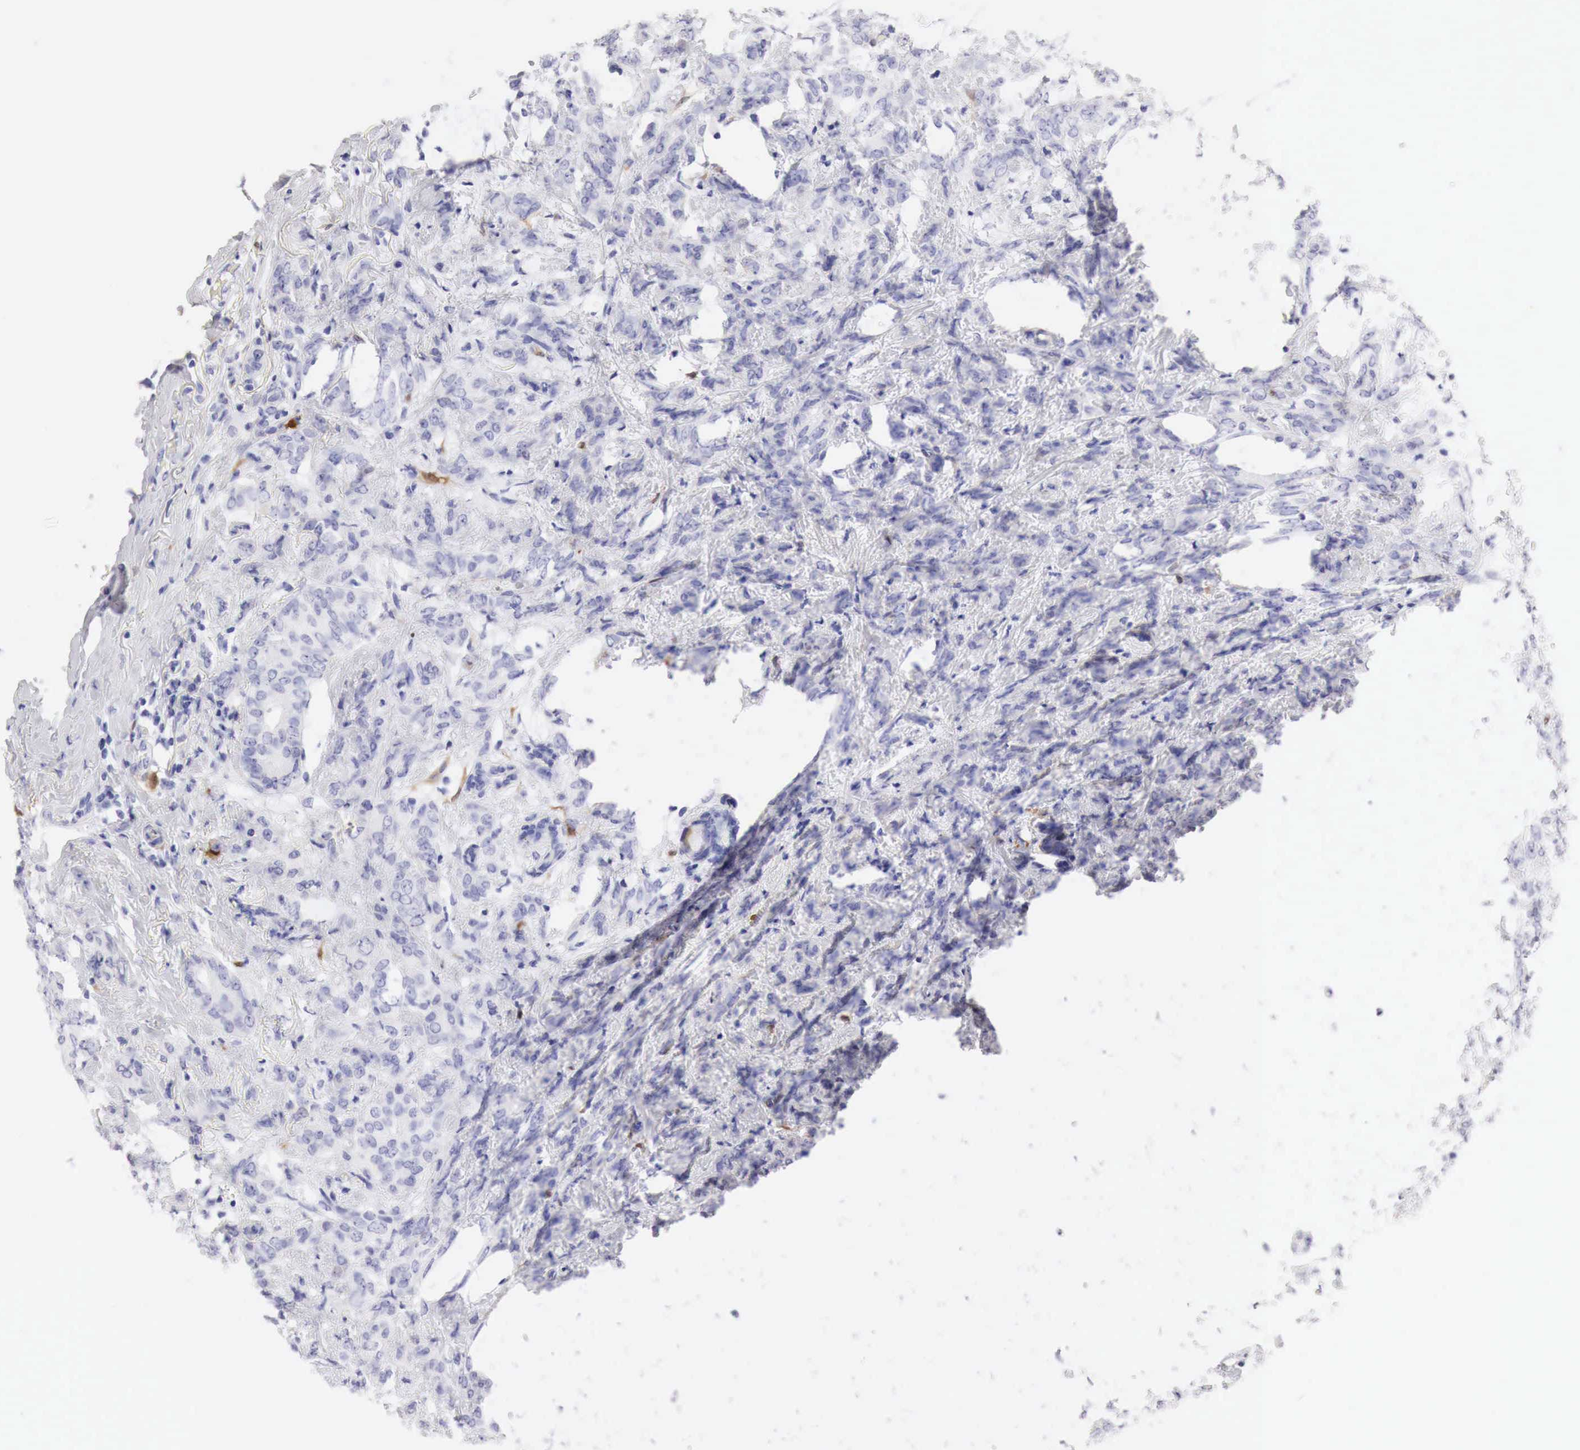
{"staining": {"intensity": "negative", "quantity": "none", "location": "none"}, "tissue": "breast cancer", "cell_type": "Tumor cells", "image_type": "cancer", "snomed": [{"axis": "morphology", "description": "Duct carcinoma"}, {"axis": "topography", "description": "Breast"}], "caption": "This photomicrograph is of breast cancer (invasive ductal carcinoma) stained with immunohistochemistry (IHC) to label a protein in brown with the nuclei are counter-stained blue. There is no expression in tumor cells.", "gene": "CDKN2A", "patient": {"sex": "female", "age": 53}}